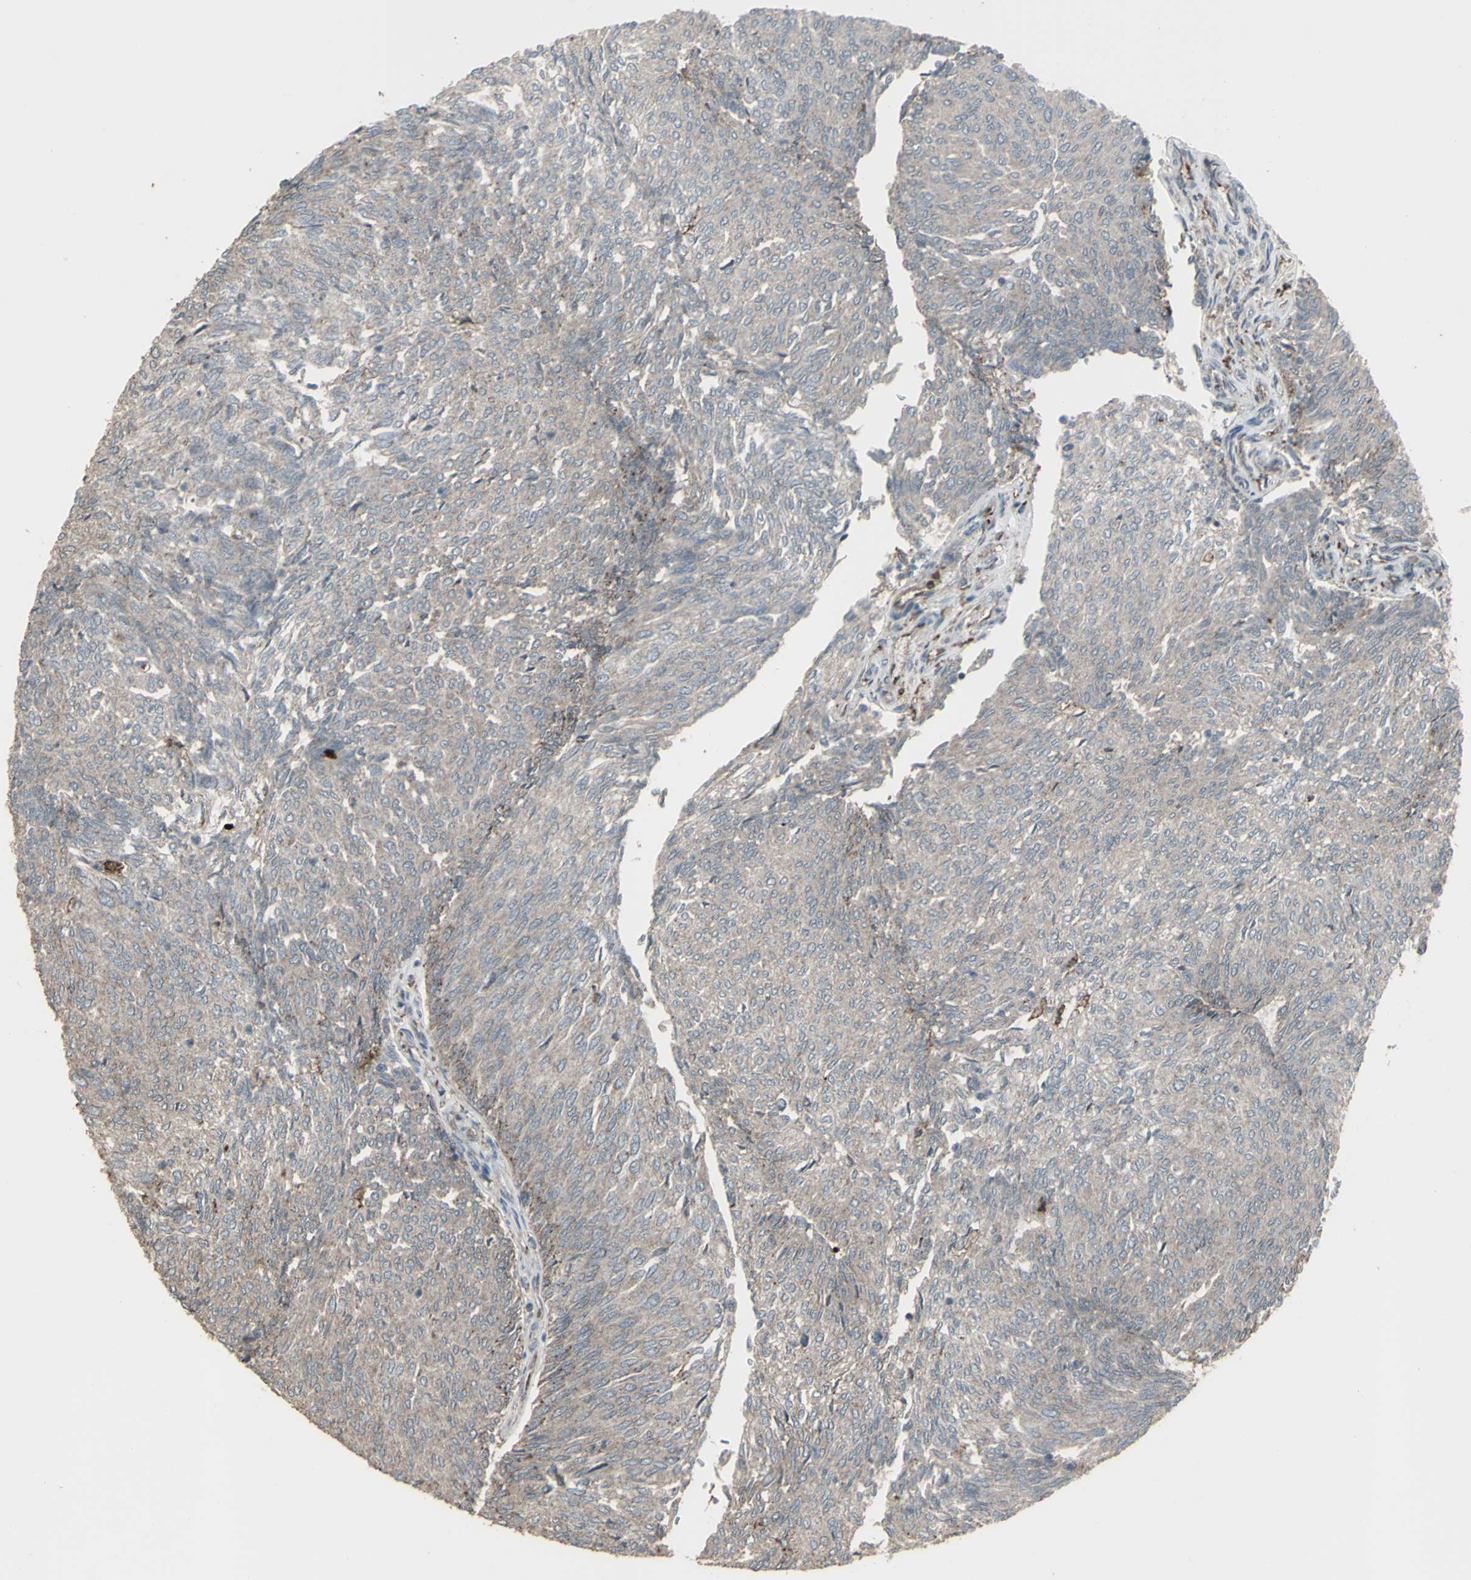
{"staining": {"intensity": "weak", "quantity": ">75%", "location": "cytoplasmic/membranous"}, "tissue": "urothelial cancer", "cell_type": "Tumor cells", "image_type": "cancer", "snomed": [{"axis": "morphology", "description": "Urothelial carcinoma, Low grade"}, {"axis": "topography", "description": "Urinary bladder"}], "caption": "Urothelial cancer stained with DAB IHC shows low levels of weak cytoplasmic/membranous positivity in approximately >75% of tumor cells.", "gene": "SMO", "patient": {"sex": "female", "age": 79}}